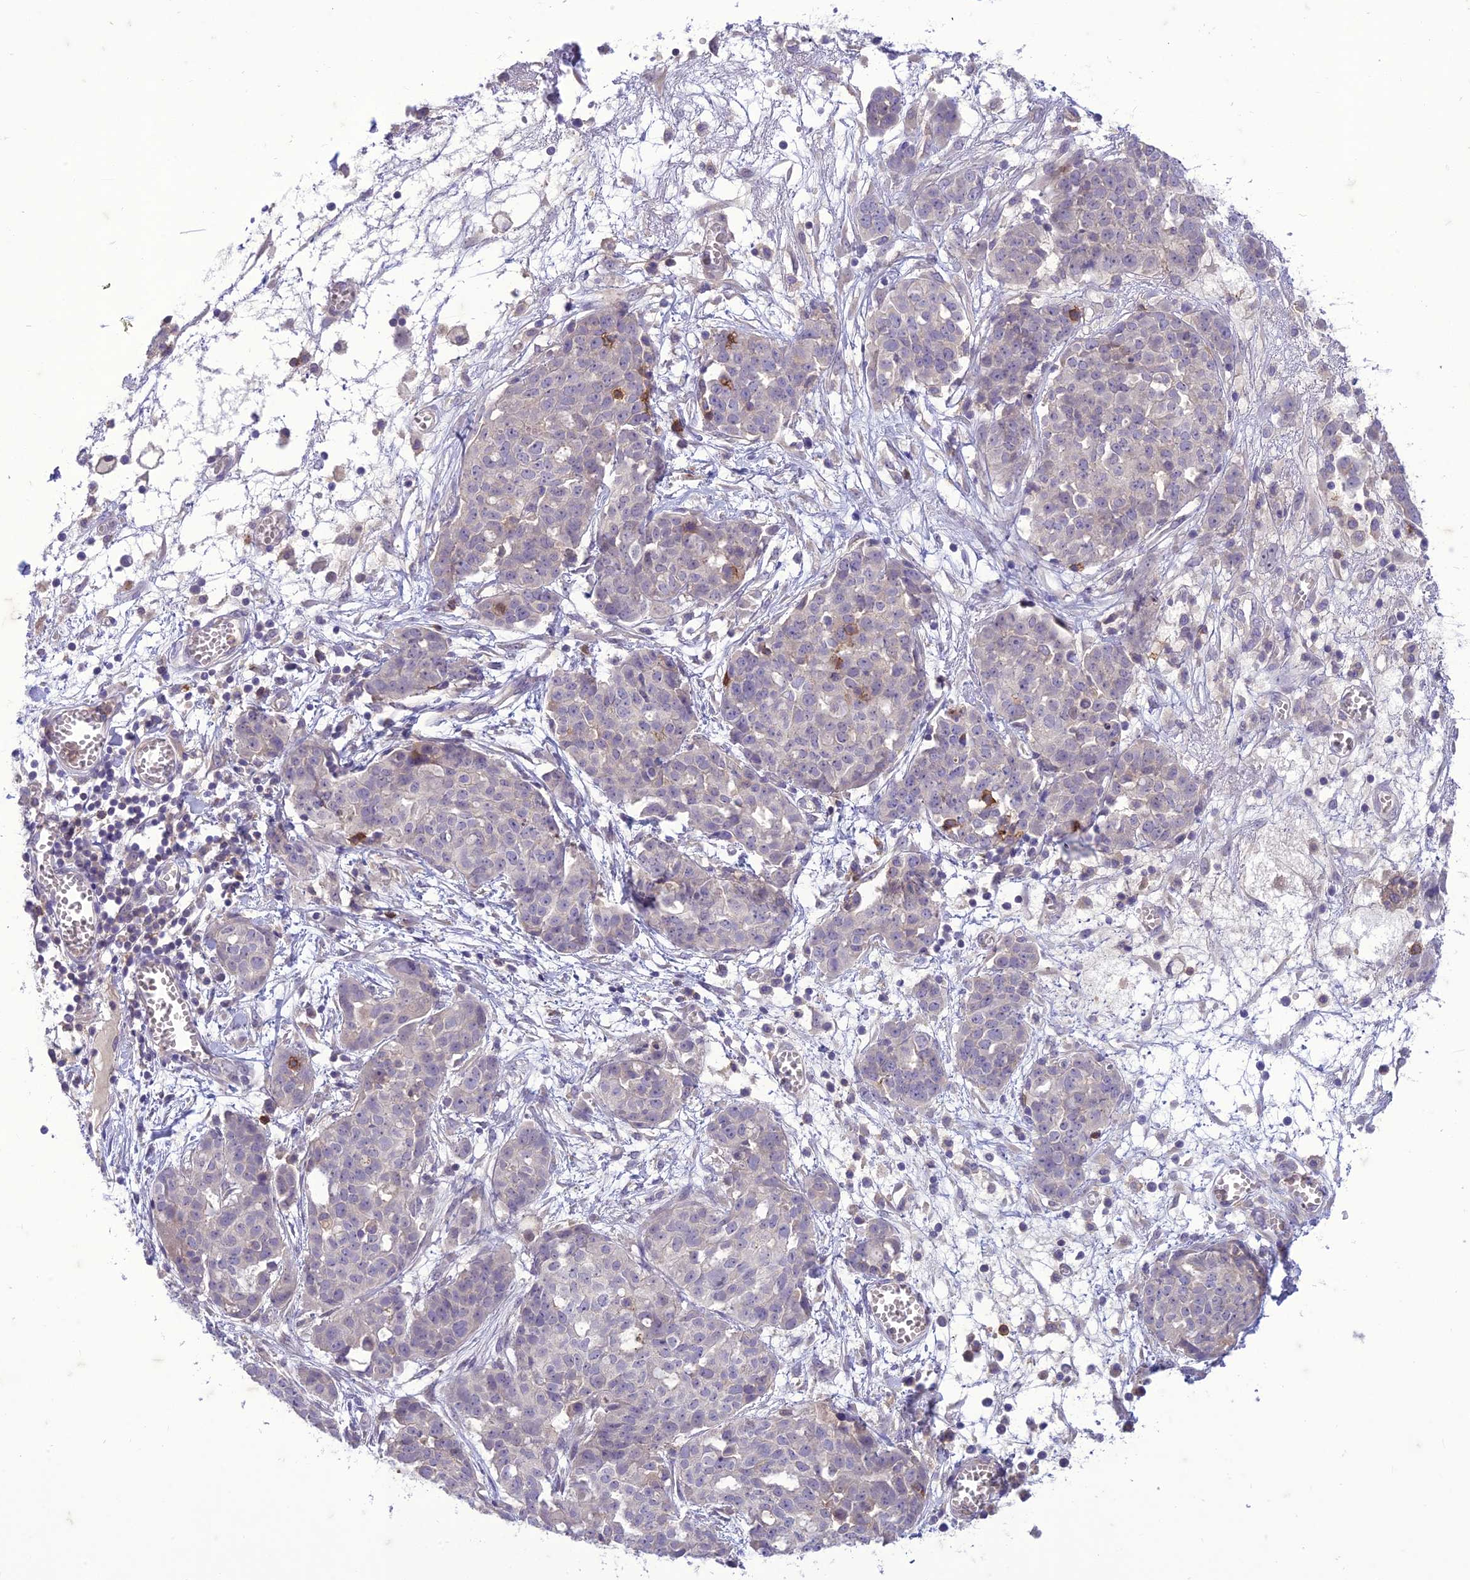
{"staining": {"intensity": "negative", "quantity": "none", "location": "none"}, "tissue": "ovarian cancer", "cell_type": "Tumor cells", "image_type": "cancer", "snomed": [{"axis": "morphology", "description": "Cystadenocarcinoma, serous, NOS"}, {"axis": "topography", "description": "Soft tissue"}, {"axis": "topography", "description": "Ovary"}], "caption": "Tumor cells are negative for protein expression in human ovarian cancer.", "gene": "ITGAE", "patient": {"sex": "female", "age": 57}}